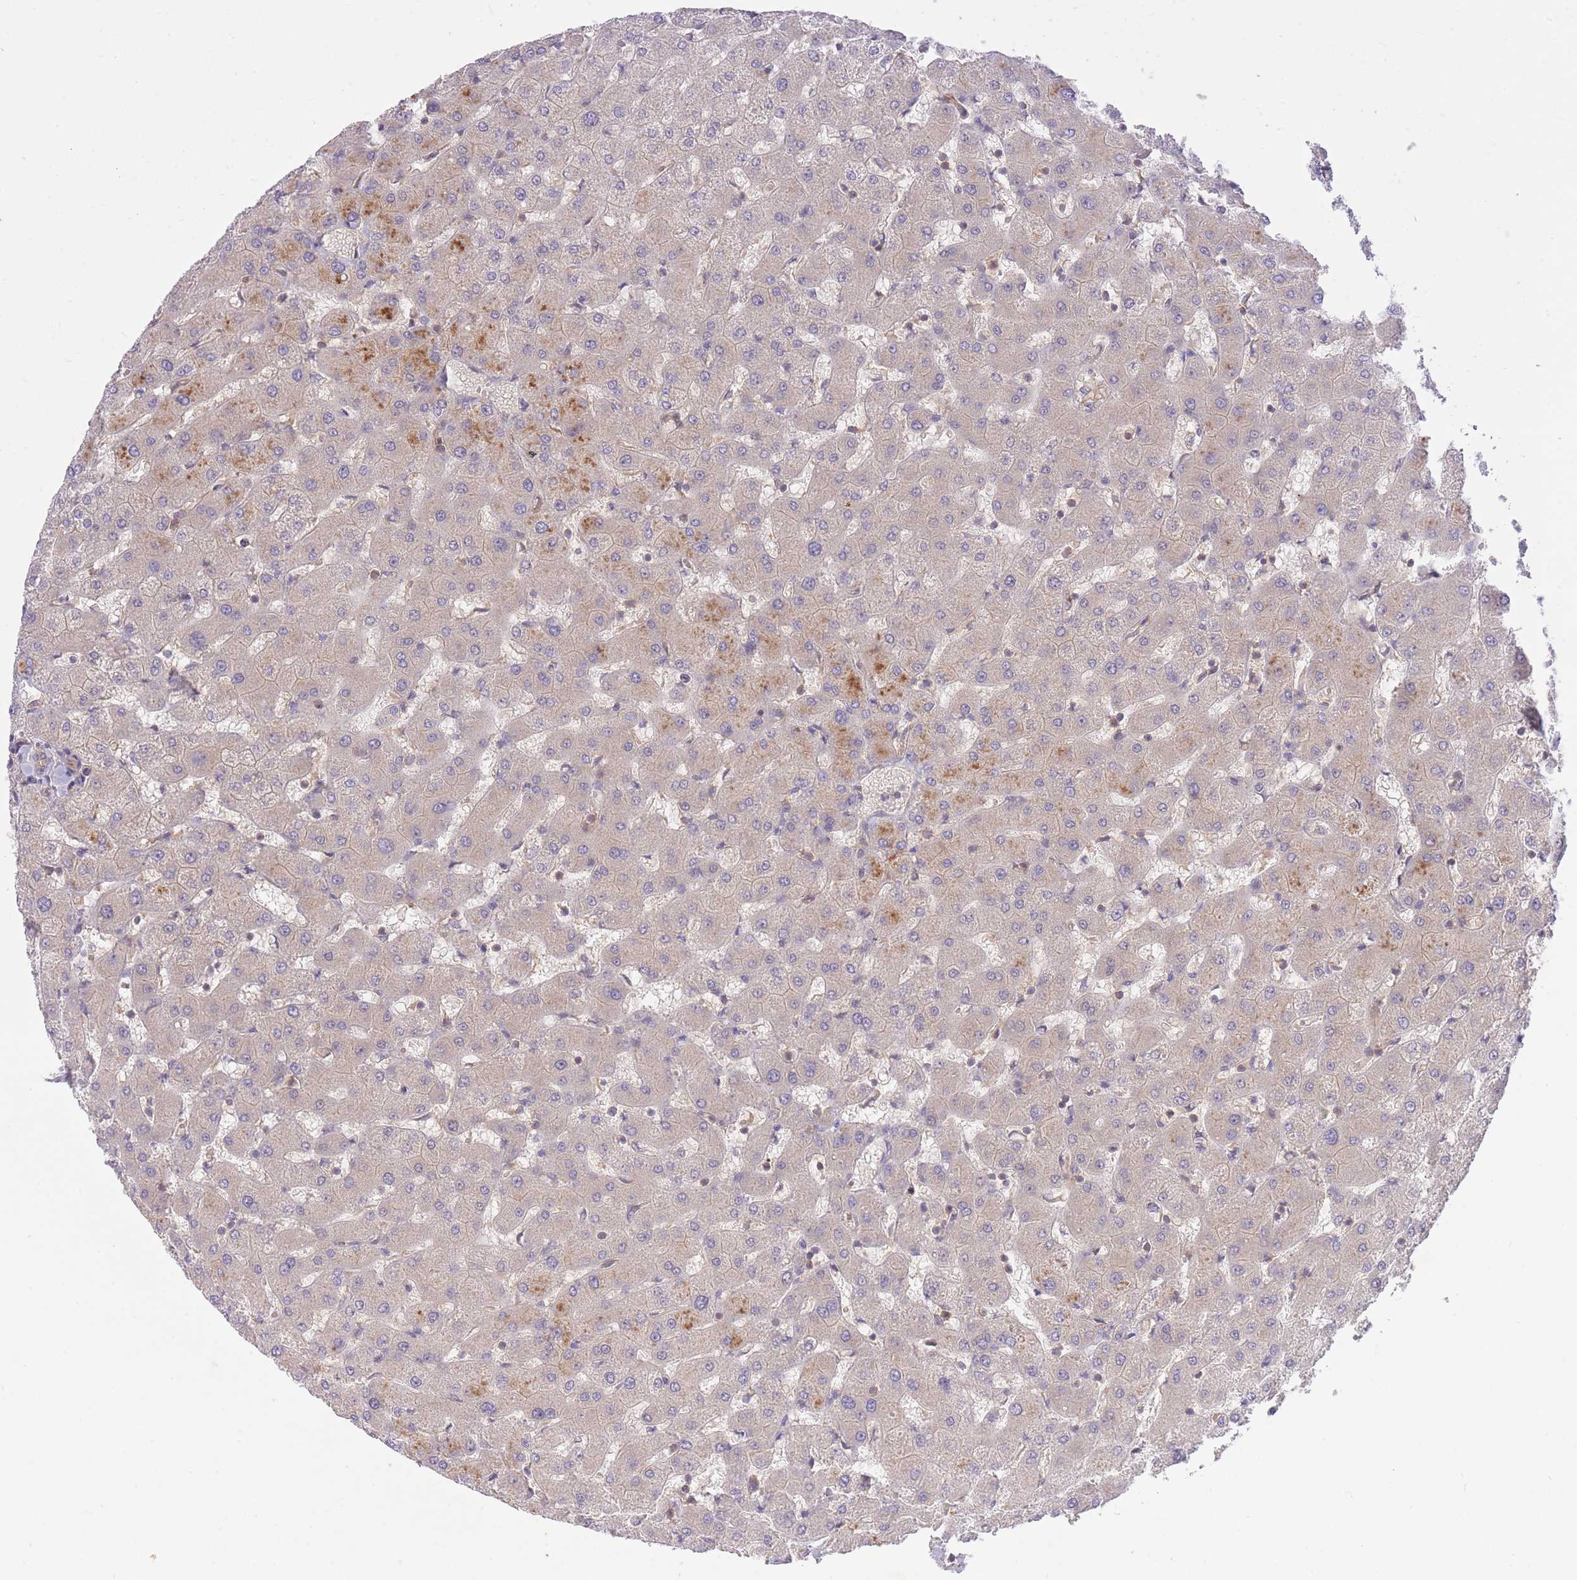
{"staining": {"intensity": "weak", "quantity": "25%-75%", "location": "cytoplasmic/membranous"}, "tissue": "liver", "cell_type": "Cholangiocytes", "image_type": "normal", "snomed": [{"axis": "morphology", "description": "Normal tissue, NOS"}, {"axis": "topography", "description": "Liver"}], "caption": "IHC image of benign human liver stained for a protein (brown), which shows low levels of weak cytoplasmic/membranous staining in approximately 25%-75% of cholangiocytes.", "gene": "PREP", "patient": {"sex": "female", "age": 63}}